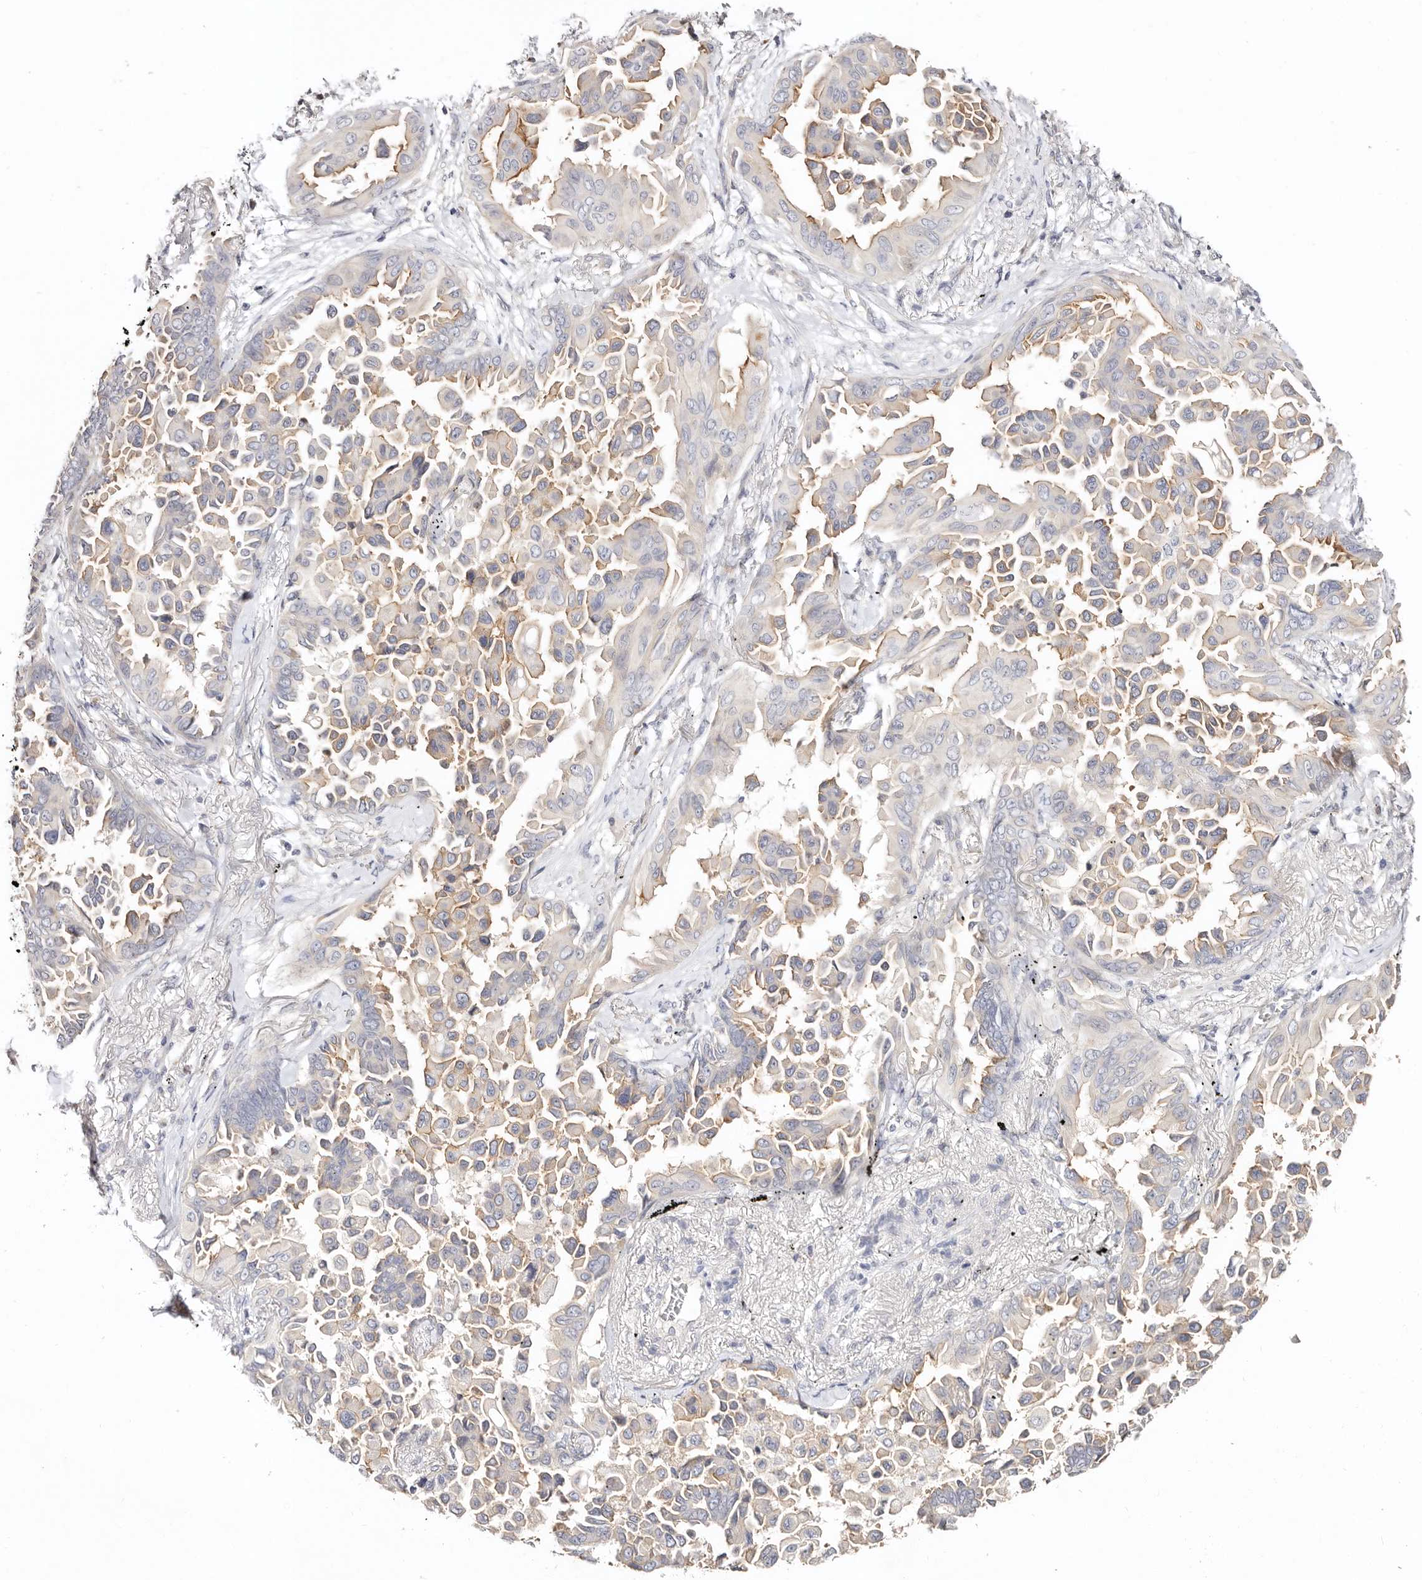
{"staining": {"intensity": "moderate", "quantity": "<25%", "location": "cytoplasmic/membranous"}, "tissue": "lung cancer", "cell_type": "Tumor cells", "image_type": "cancer", "snomed": [{"axis": "morphology", "description": "Adenocarcinoma, NOS"}, {"axis": "topography", "description": "Lung"}], "caption": "An IHC histopathology image of neoplastic tissue is shown. Protein staining in brown labels moderate cytoplasmic/membranous positivity in lung adenocarcinoma within tumor cells.", "gene": "DNASE1", "patient": {"sex": "female", "age": 67}}